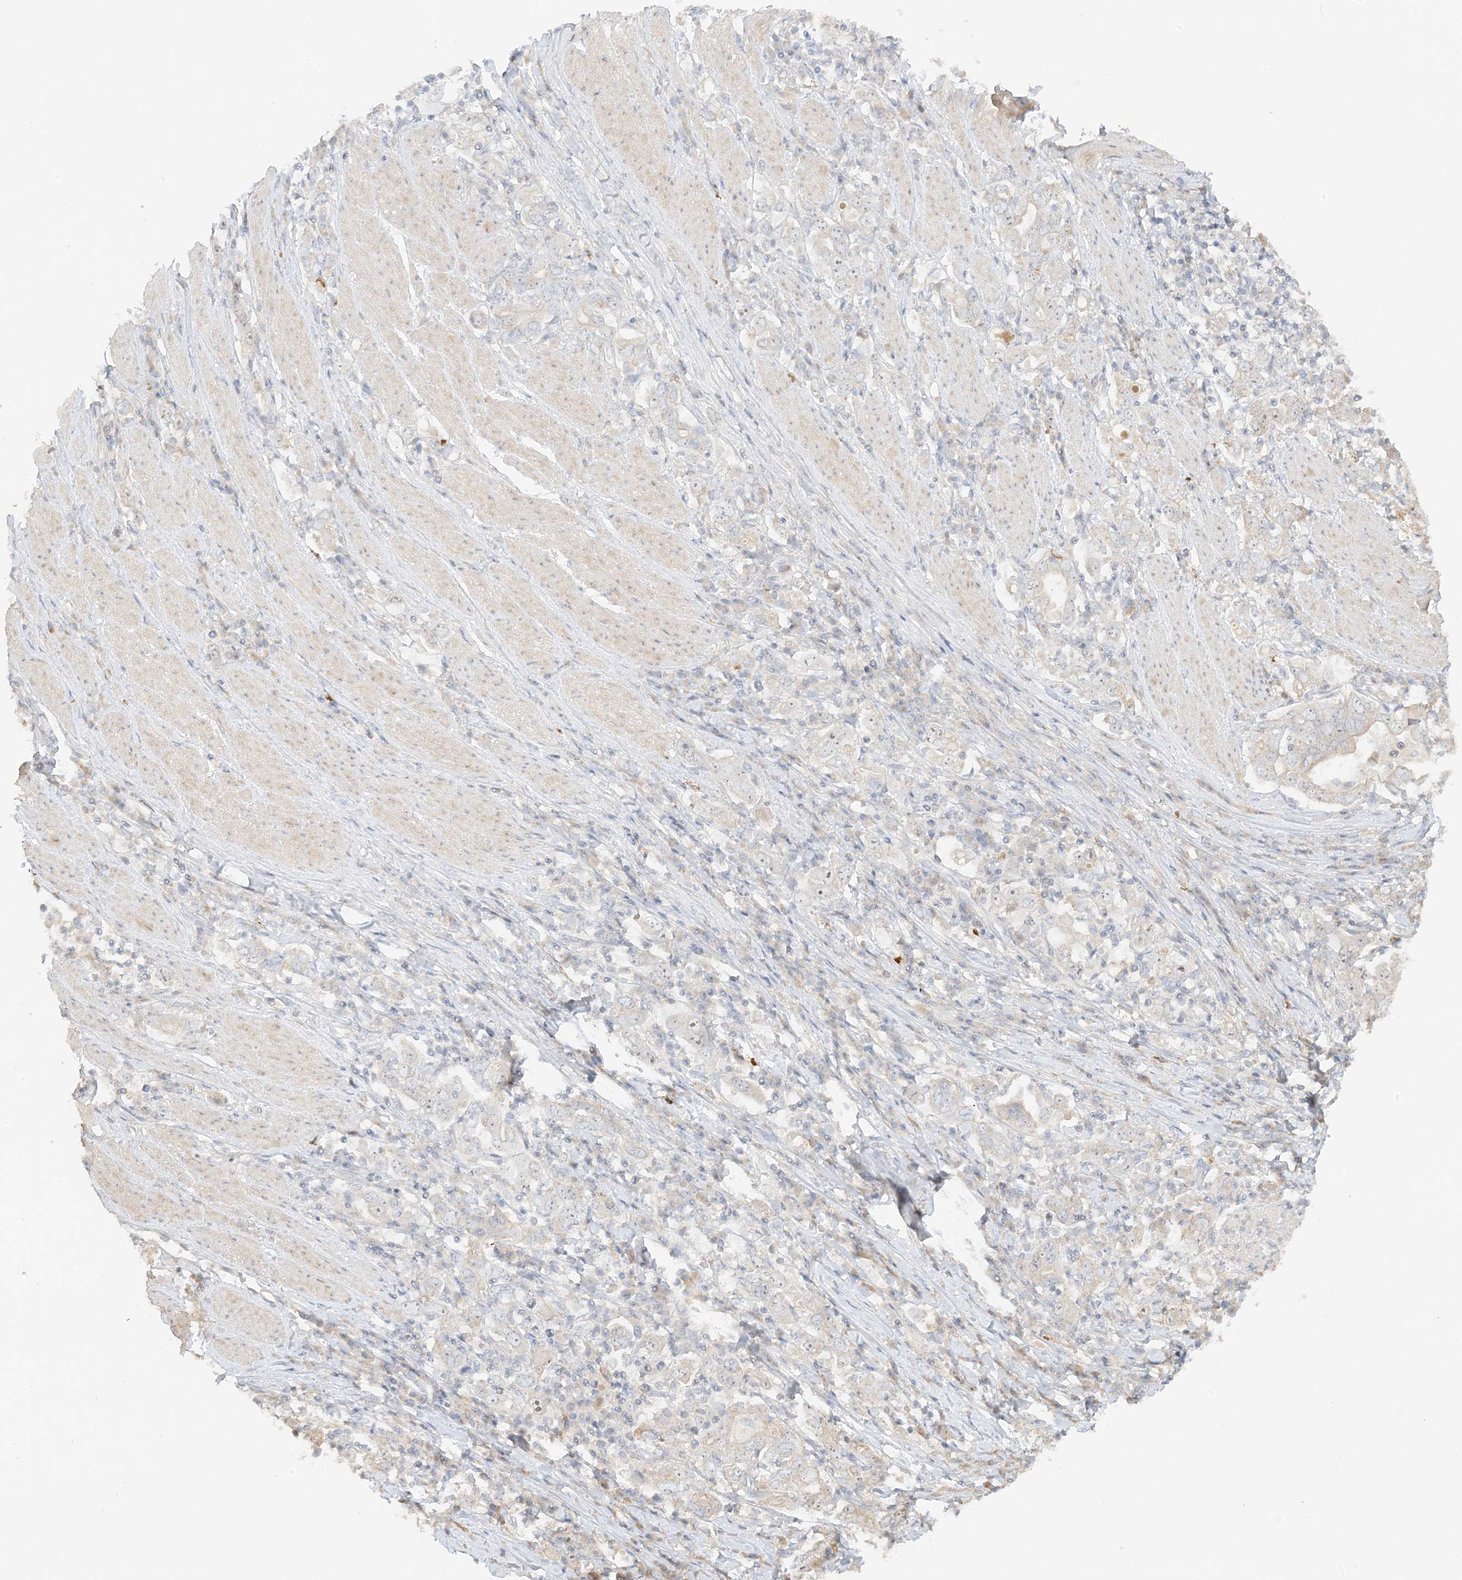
{"staining": {"intensity": "negative", "quantity": "none", "location": "none"}, "tissue": "stomach cancer", "cell_type": "Tumor cells", "image_type": "cancer", "snomed": [{"axis": "morphology", "description": "Adenocarcinoma, NOS"}, {"axis": "topography", "description": "Stomach, upper"}], "caption": "IHC of stomach adenocarcinoma displays no expression in tumor cells.", "gene": "ETAA1", "patient": {"sex": "male", "age": 62}}